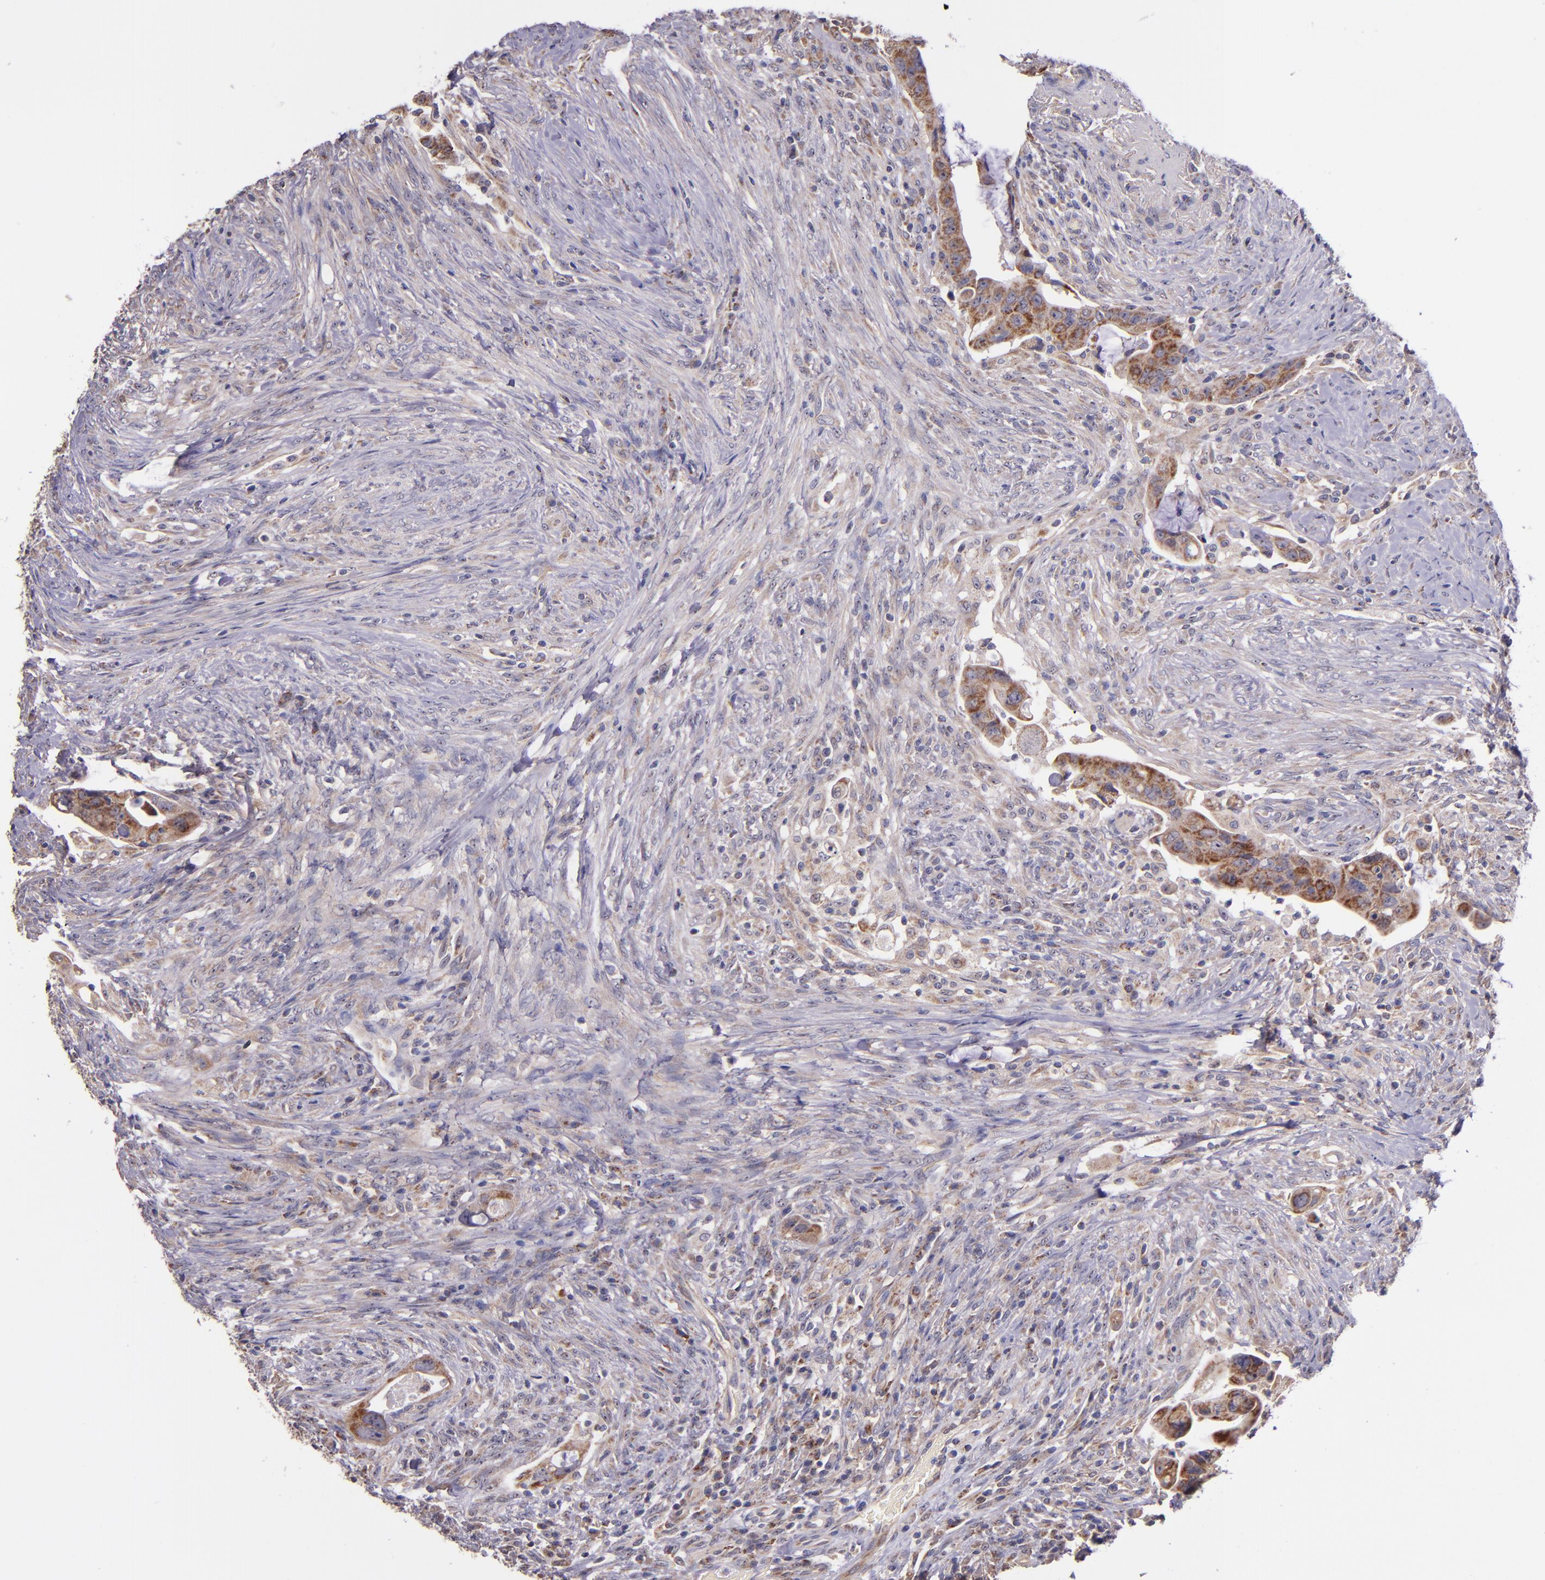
{"staining": {"intensity": "moderate", "quantity": ">75%", "location": "cytoplasmic/membranous"}, "tissue": "colorectal cancer", "cell_type": "Tumor cells", "image_type": "cancer", "snomed": [{"axis": "morphology", "description": "Adenocarcinoma, NOS"}, {"axis": "topography", "description": "Rectum"}], "caption": "A photomicrograph showing moderate cytoplasmic/membranous expression in about >75% of tumor cells in colorectal adenocarcinoma, as visualized by brown immunohistochemical staining.", "gene": "SHC1", "patient": {"sex": "female", "age": 71}}